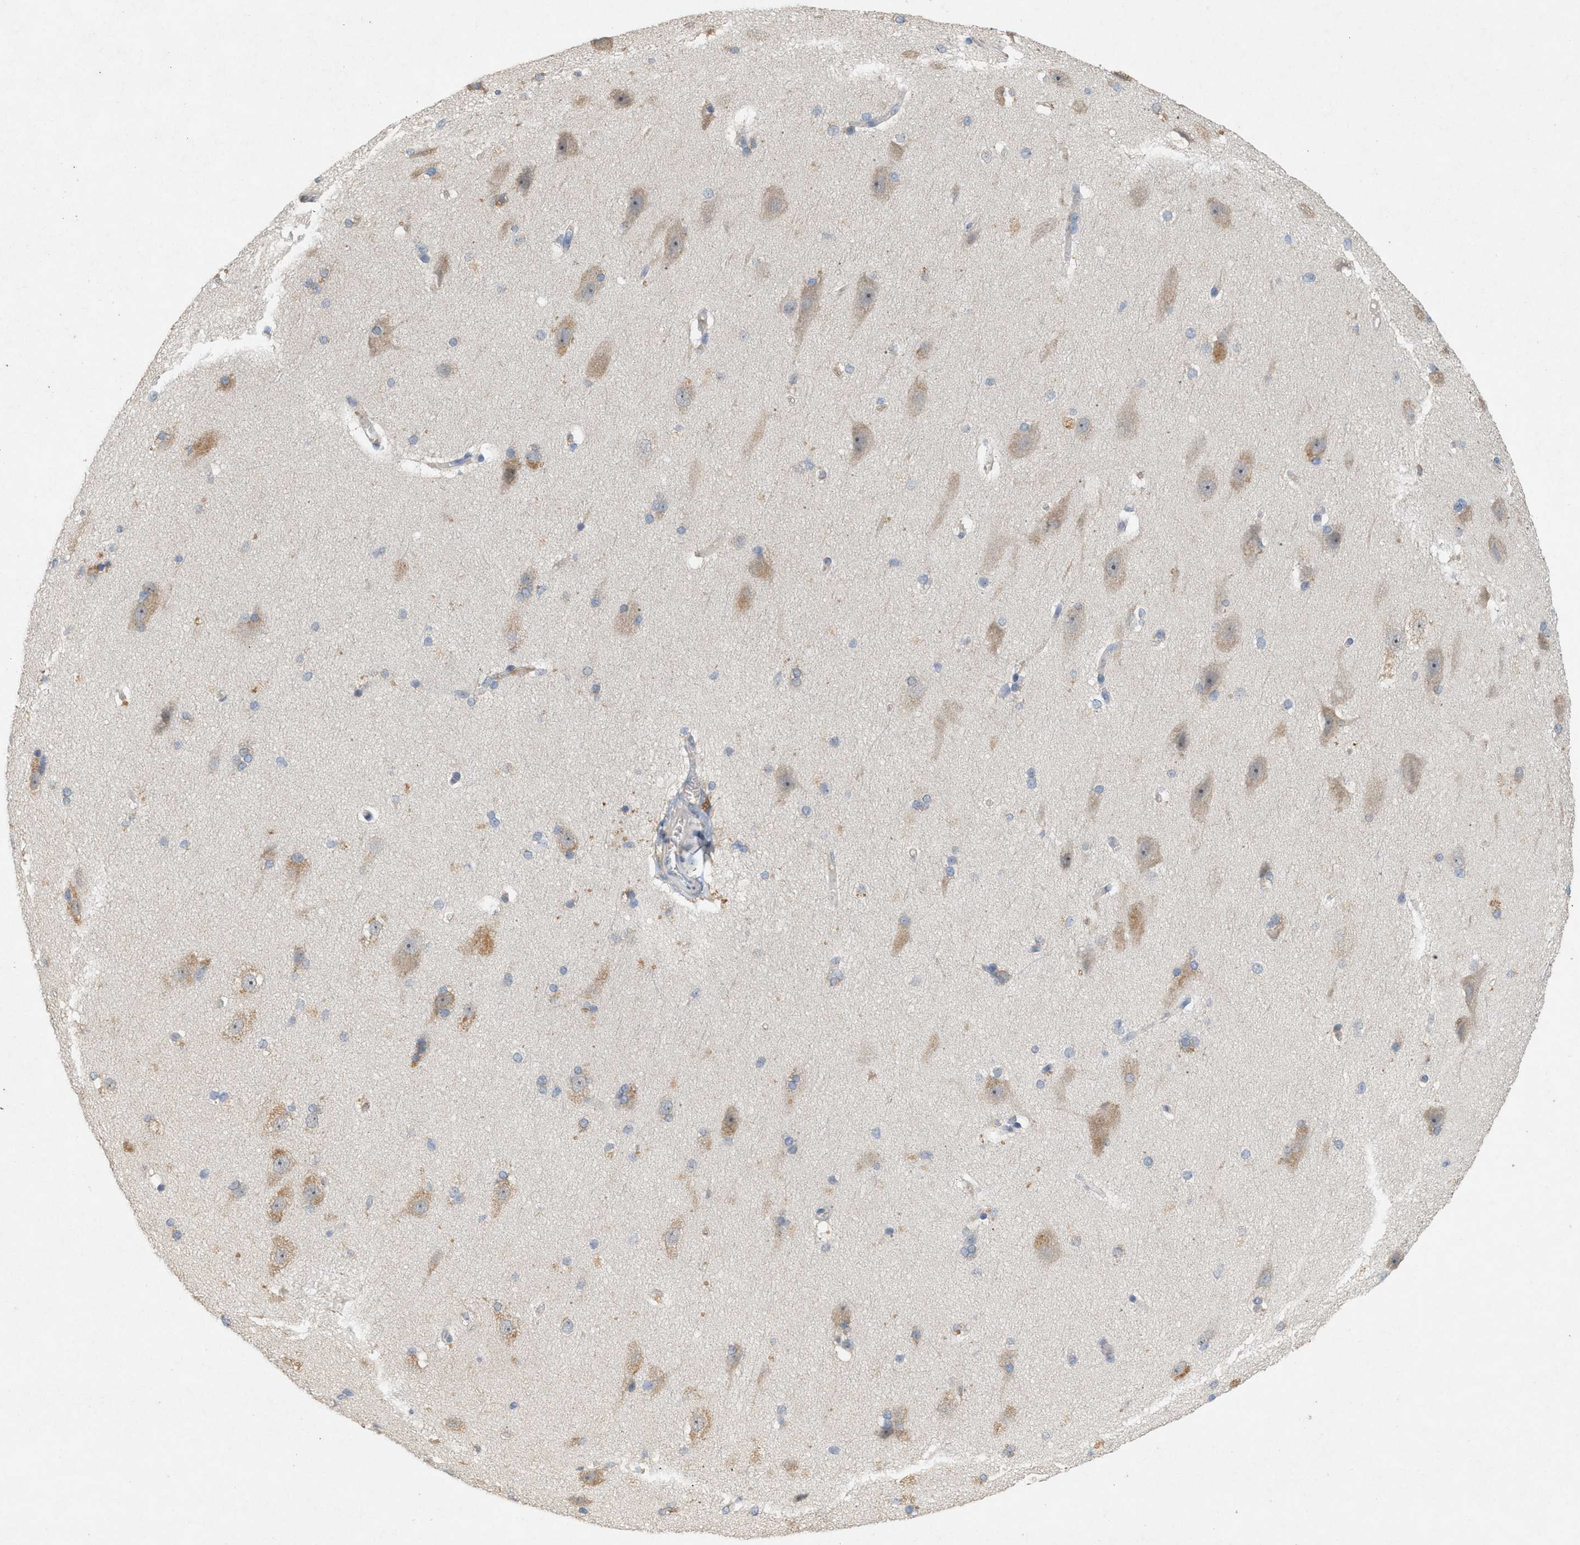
{"staining": {"intensity": "negative", "quantity": "none", "location": "none"}, "tissue": "cerebral cortex", "cell_type": "Endothelial cells", "image_type": "normal", "snomed": [{"axis": "morphology", "description": "Normal tissue, NOS"}, {"axis": "topography", "description": "Cerebral cortex"}, {"axis": "topography", "description": "Hippocampus"}], "caption": "Endothelial cells show no significant protein staining in normal cerebral cortex. Nuclei are stained in blue.", "gene": "DCAF7", "patient": {"sex": "female", "age": 19}}